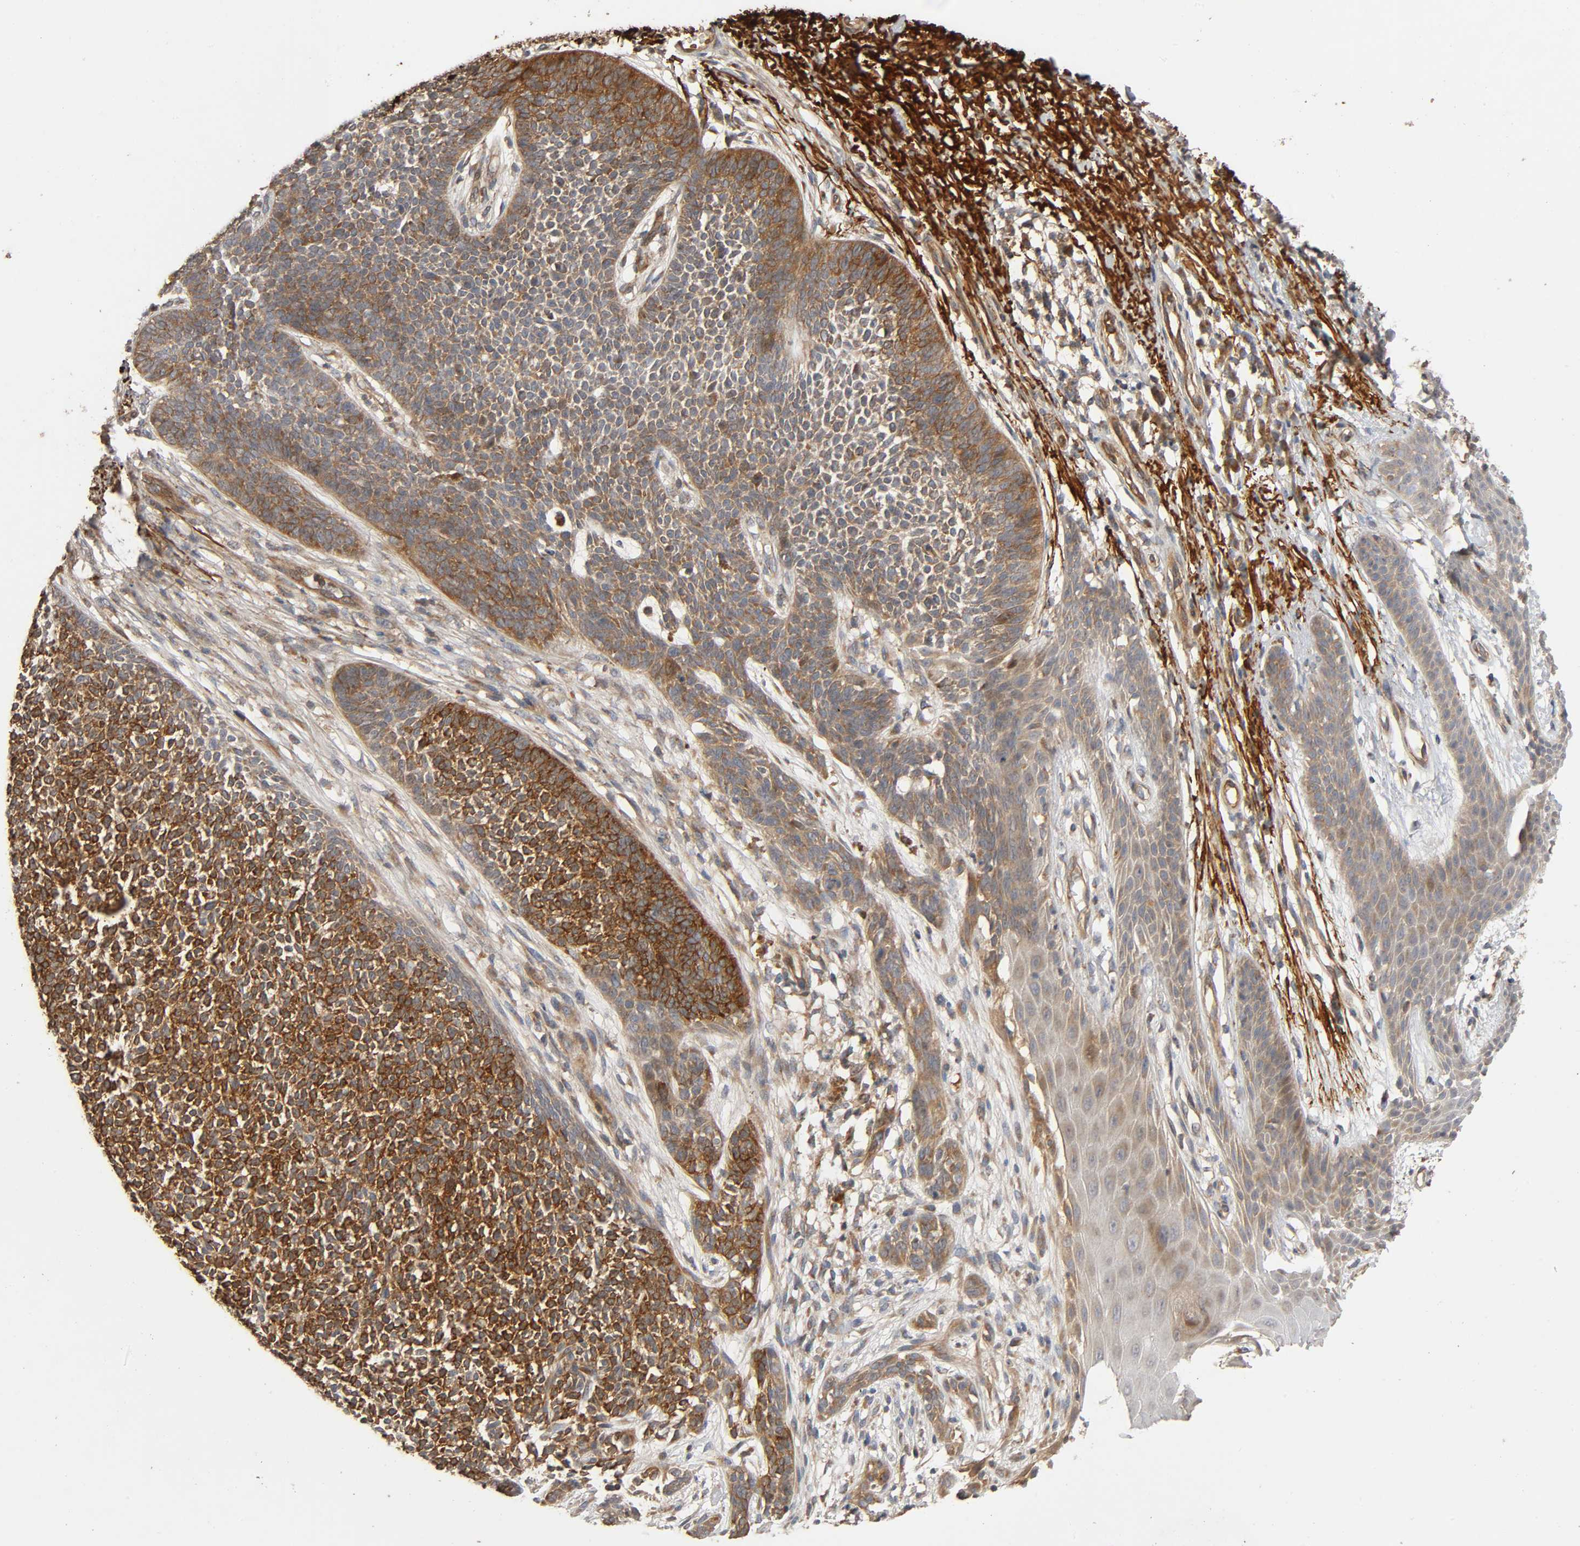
{"staining": {"intensity": "strong", "quantity": "25%-75%", "location": "cytoplasmic/membranous"}, "tissue": "skin cancer", "cell_type": "Tumor cells", "image_type": "cancer", "snomed": [{"axis": "morphology", "description": "Basal cell carcinoma"}, {"axis": "topography", "description": "Skin"}], "caption": "A brown stain highlights strong cytoplasmic/membranous positivity of a protein in basal cell carcinoma (skin) tumor cells.", "gene": "SGSM1", "patient": {"sex": "female", "age": 84}}